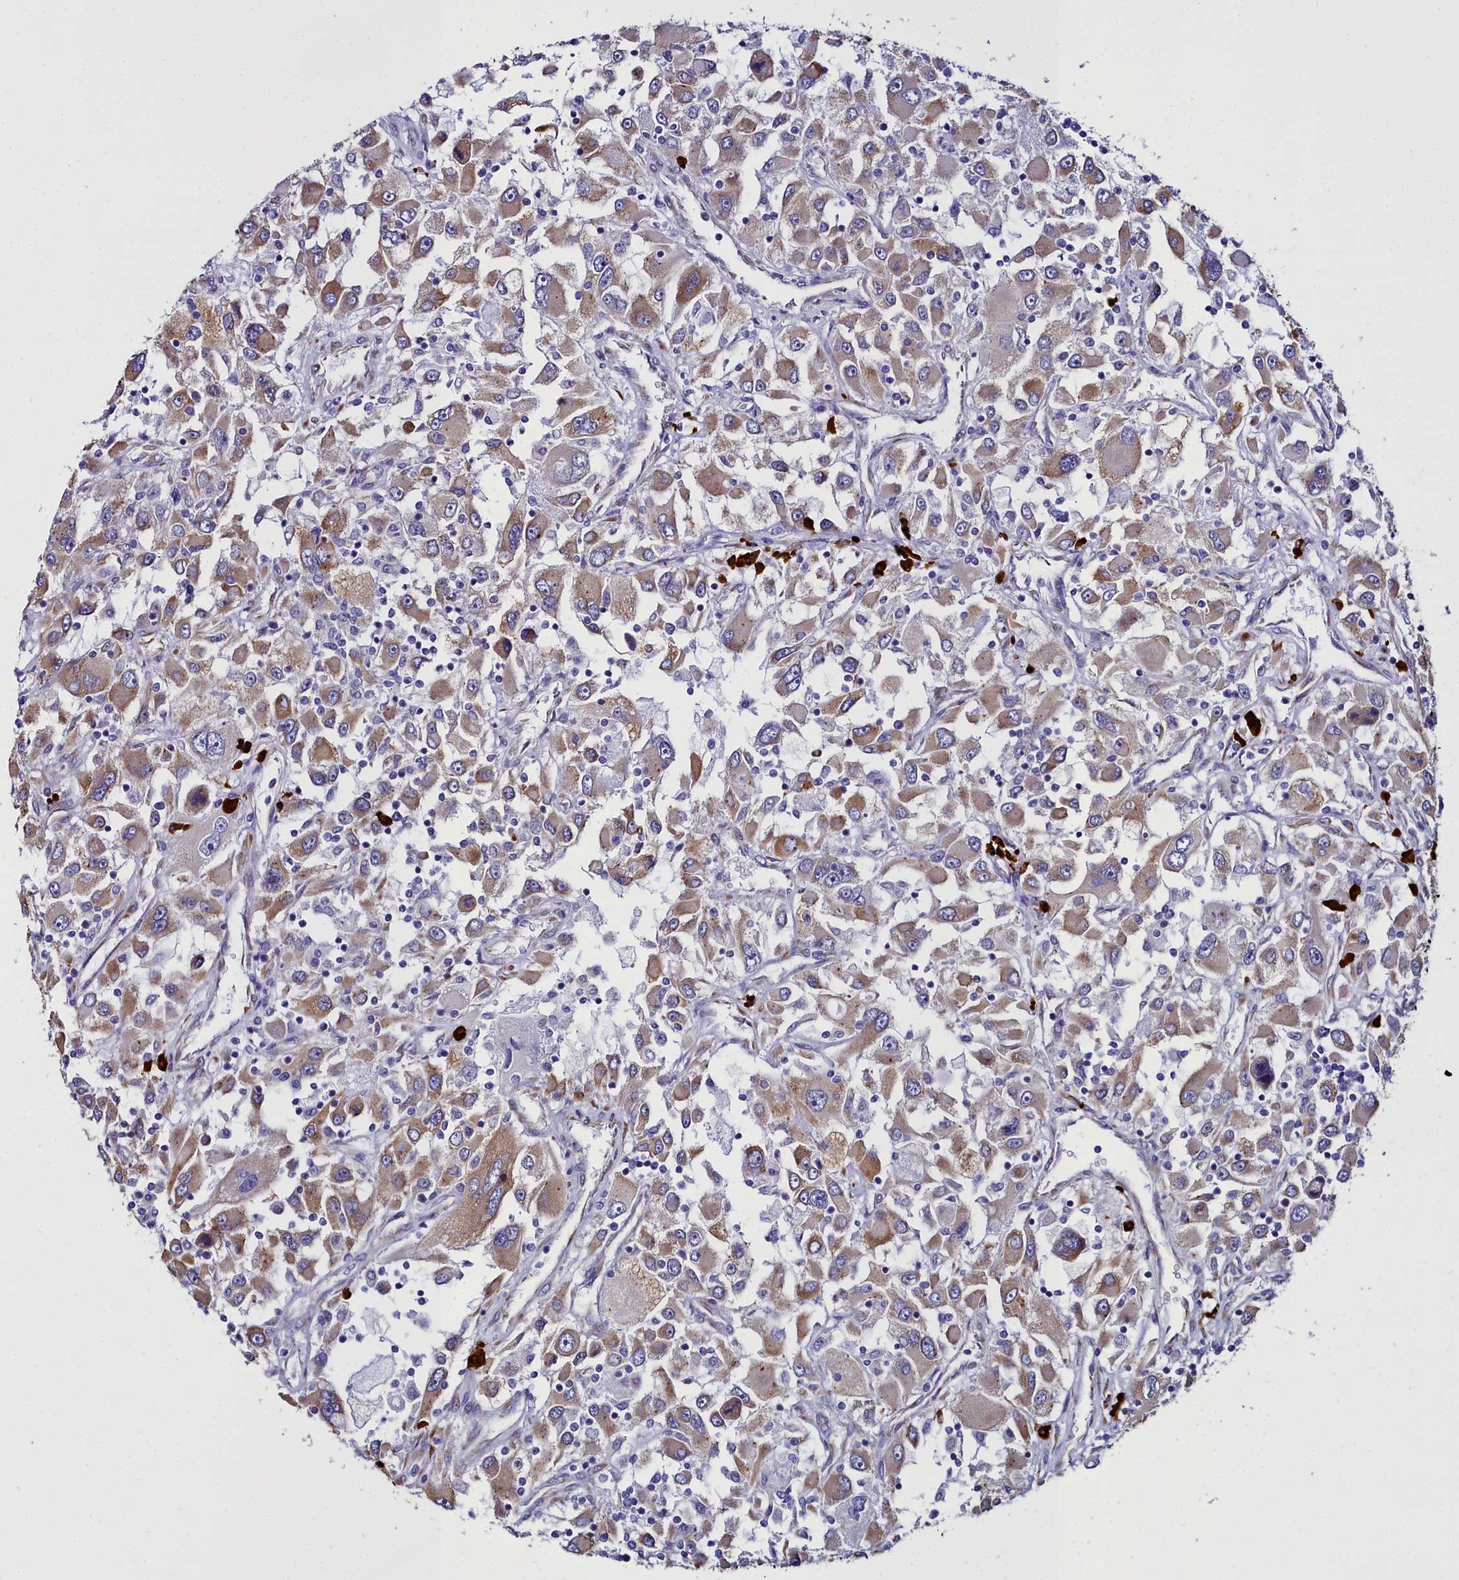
{"staining": {"intensity": "moderate", "quantity": "25%-75%", "location": "cytoplasmic/membranous"}, "tissue": "renal cancer", "cell_type": "Tumor cells", "image_type": "cancer", "snomed": [{"axis": "morphology", "description": "Adenocarcinoma, NOS"}, {"axis": "topography", "description": "Kidney"}], "caption": "Tumor cells reveal medium levels of moderate cytoplasmic/membranous staining in approximately 25%-75% of cells in renal adenocarcinoma.", "gene": "TXNDC5", "patient": {"sex": "female", "age": 52}}